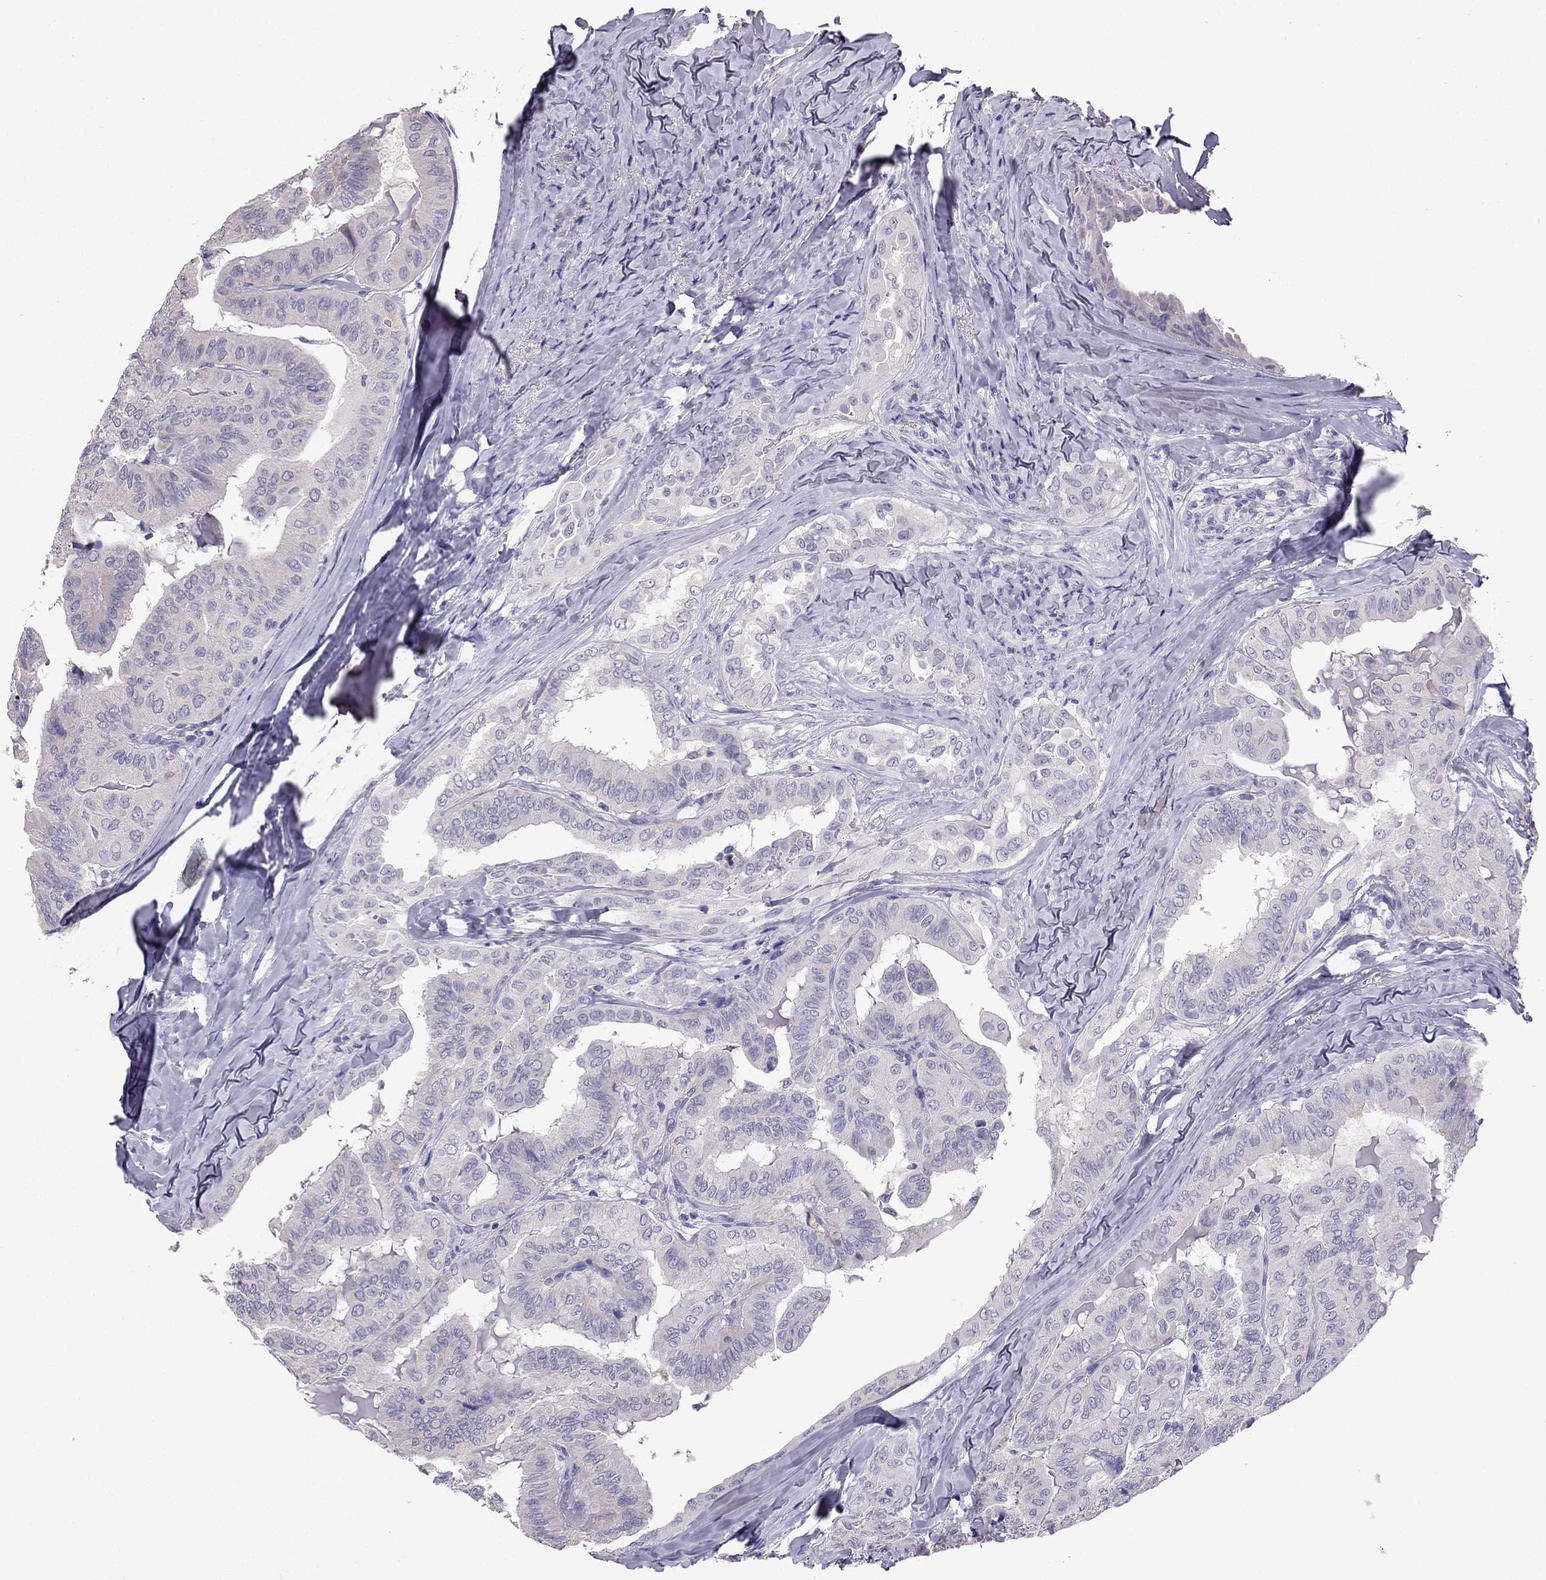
{"staining": {"intensity": "negative", "quantity": "none", "location": "none"}, "tissue": "thyroid cancer", "cell_type": "Tumor cells", "image_type": "cancer", "snomed": [{"axis": "morphology", "description": "Papillary adenocarcinoma, NOS"}, {"axis": "topography", "description": "Thyroid gland"}], "caption": "Thyroid cancer (papillary adenocarcinoma) was stained to show a protein in brown. There is no significant positivity in tumor cells. The staining was performed using DAB (3,3'-diaminobenzidine) to visualize the protein expression in brown, while the nuclei were stained in blue with hematoxylin (Magnification: 20x).", "gene": "SCG5", "patient": {"sex": "female", "age": 68}}